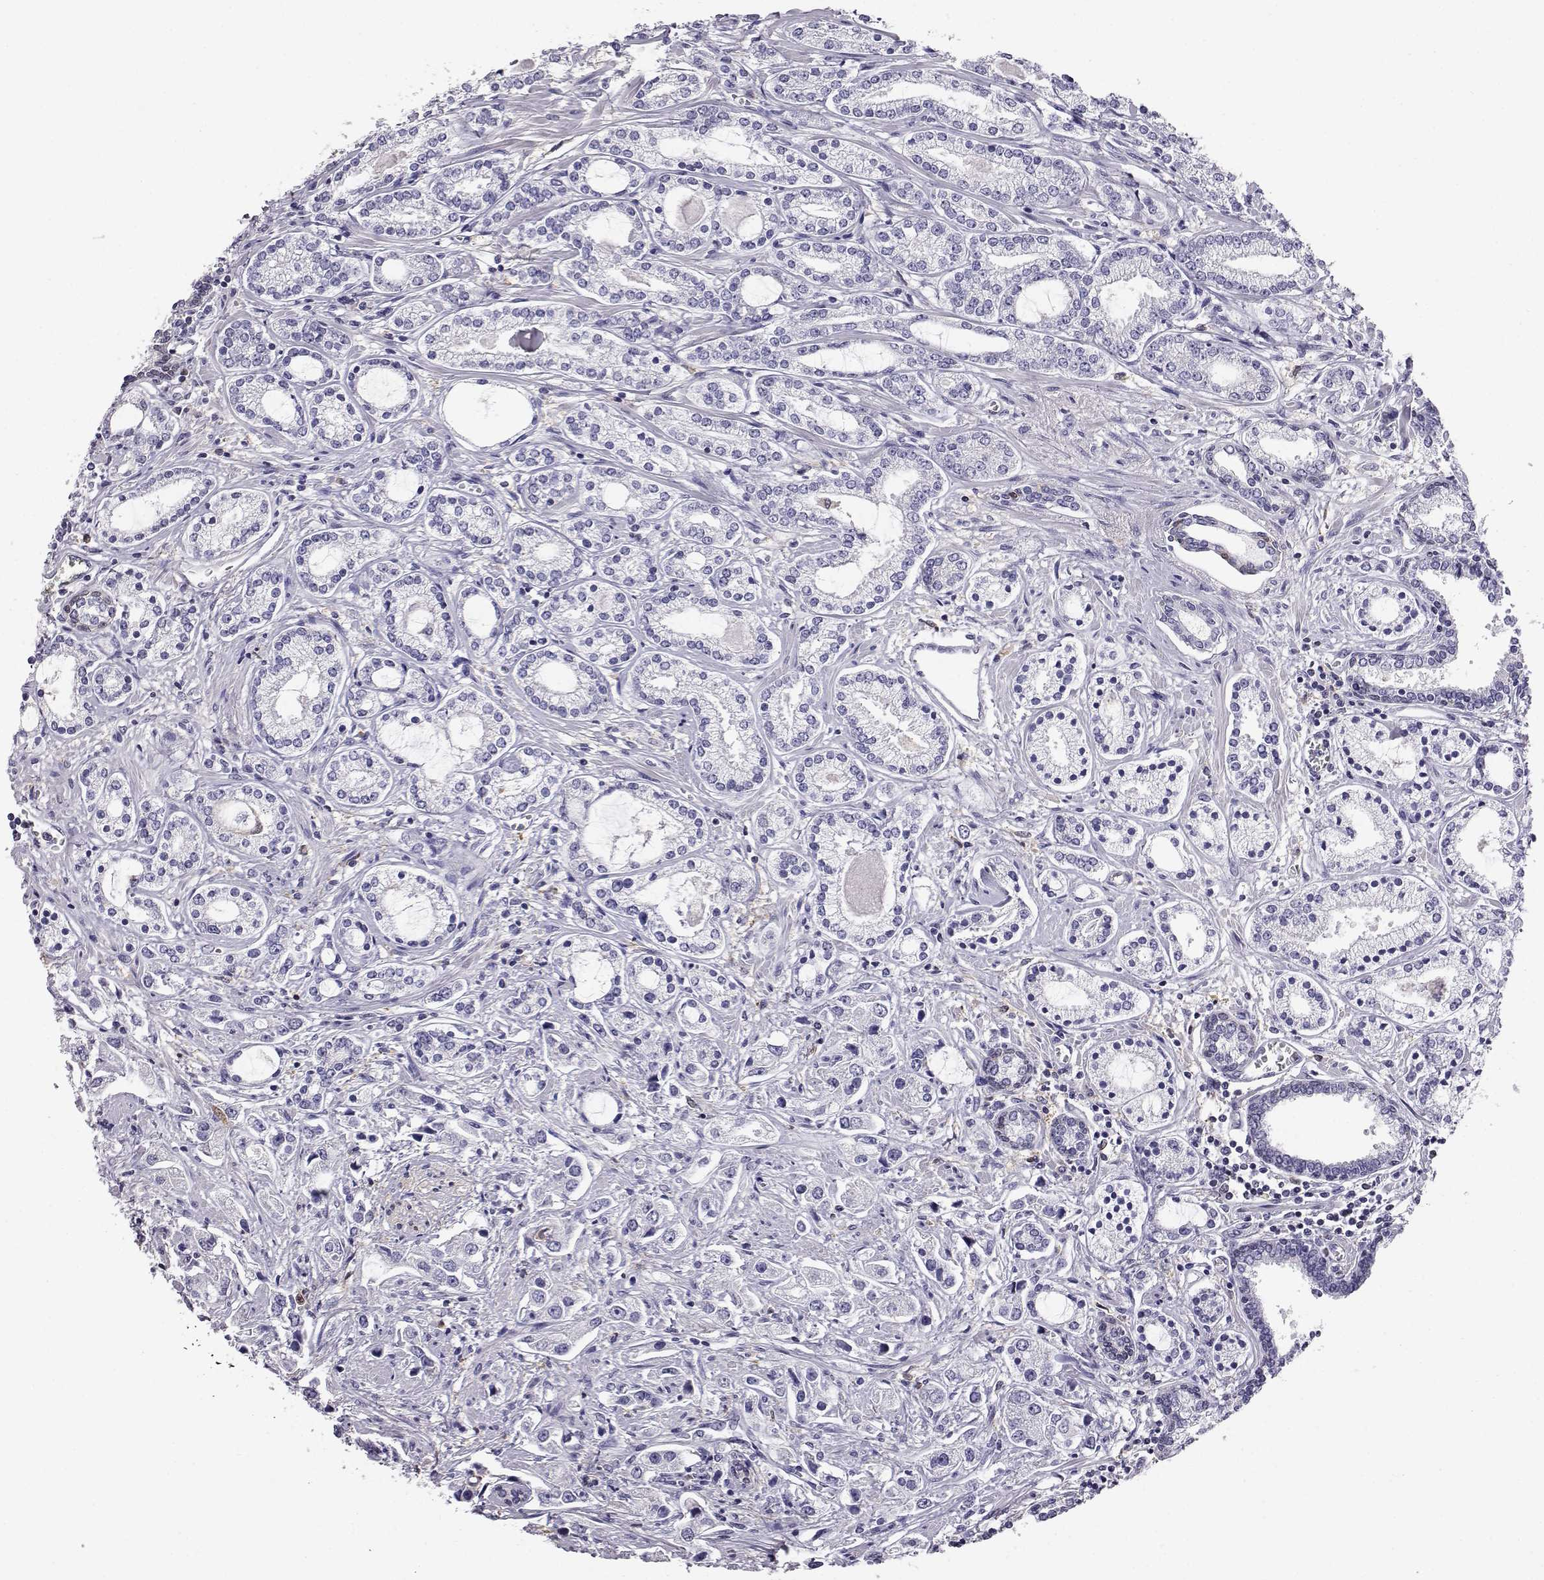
{"staining": {"intensity": "negative", "quantity": "none", "location": "none"}, "tissue": "prostate cancer", "cell_type": "Tumor cells", "image_type": "cancer", "snomed": [{"axis": "morphology", "description": "Adenocarcinoma, Medium grade"}, {"axis": "topography", "description": "Prostate"}], "caption": "Immunohistochemistry of medium-grade adenocarcinoma (prostate) demonstrates no positivity in tumor cells. The staining is performed using DAB brown chromogen with nuclei counter-stained in using hematoxylin.", "gene": "AKR1B1", "patient": {"sex": "male", "age": 57}}